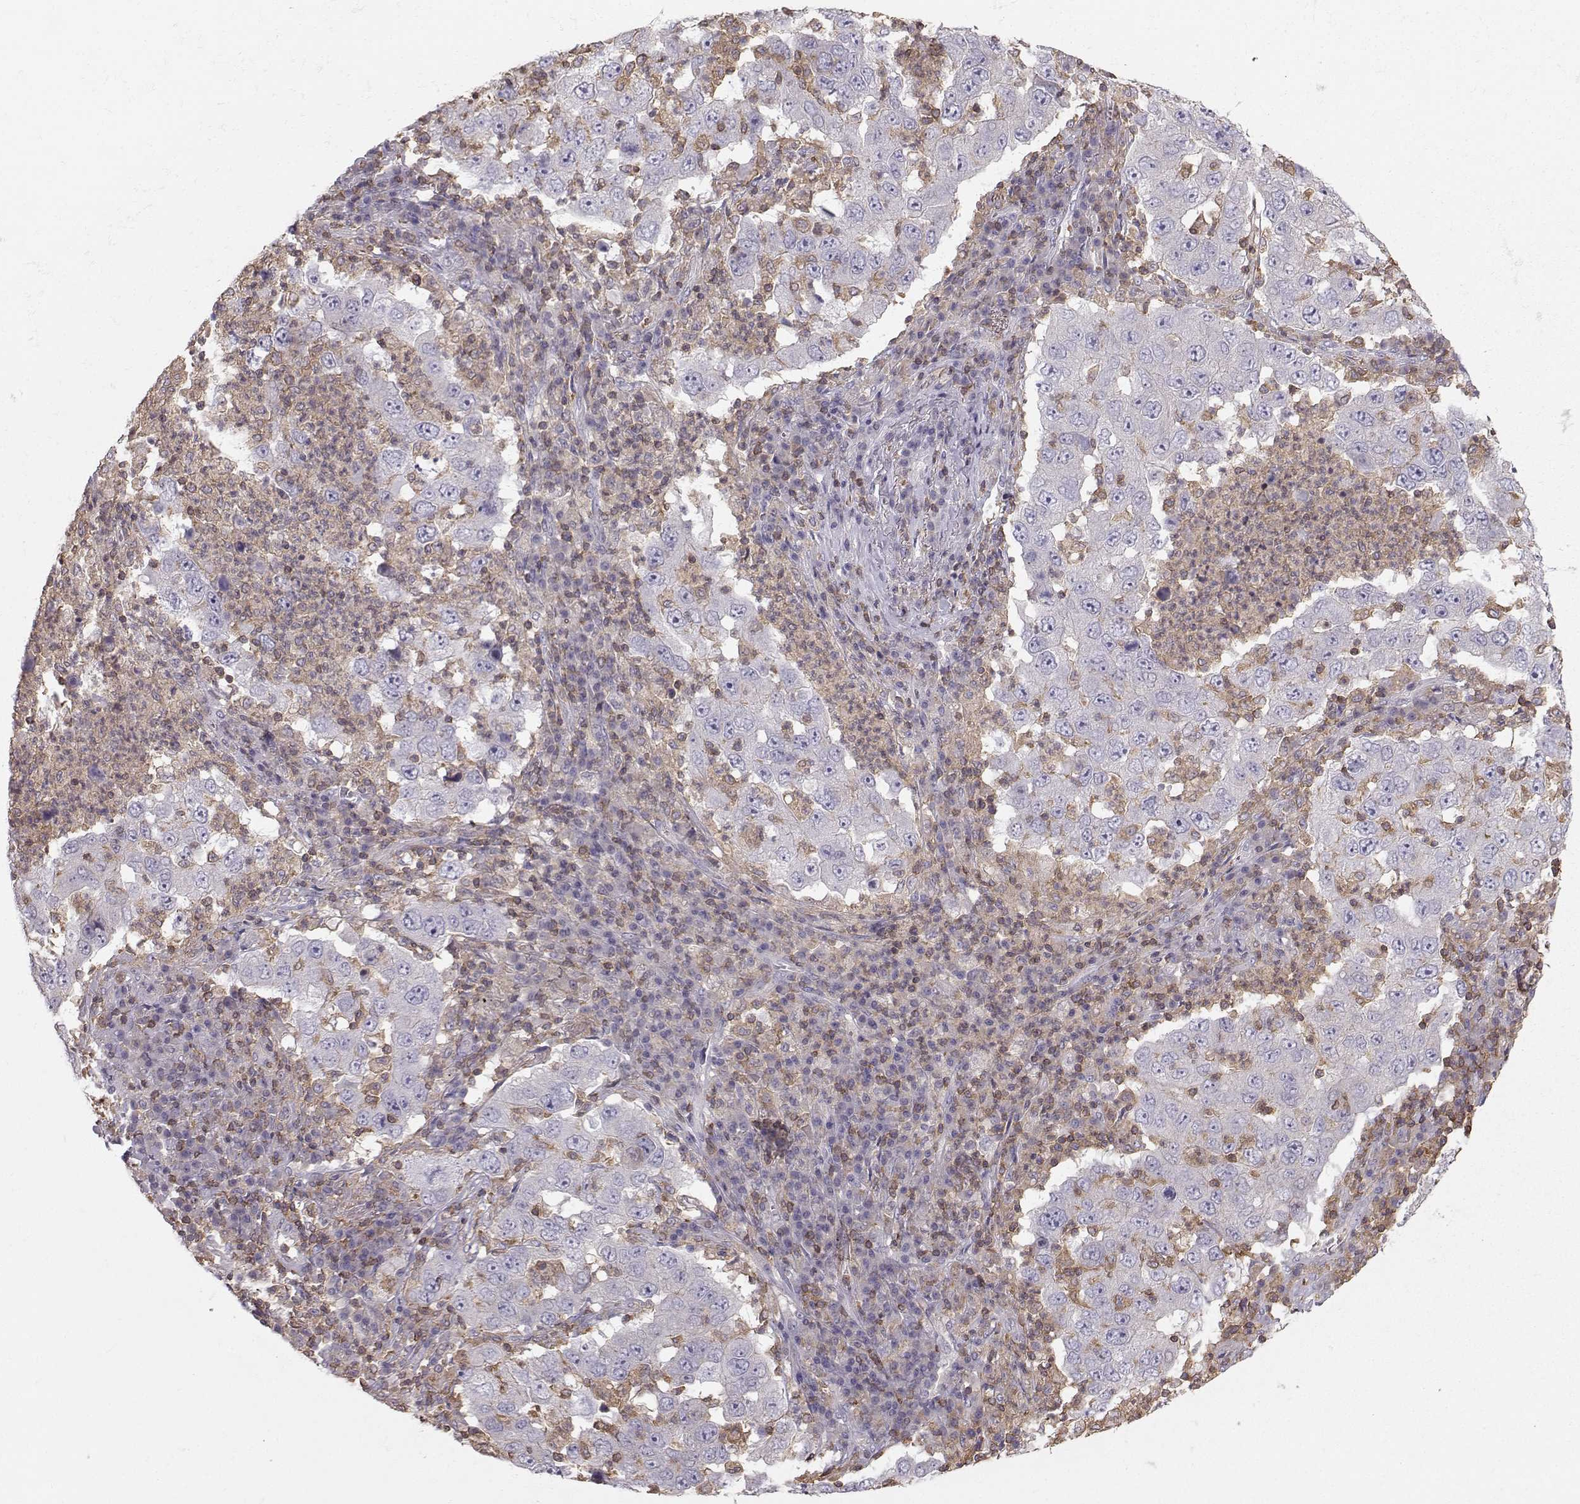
{"staining": {"intensity": "negative", "quantity": "none", "location": "none"}, "tissue": "lung cancer", "cell_type": "Tumor cells", "image_type": "cancer", "snomed": [{"axis": "morphology", "description": "Adenocarcinoma, NOS"}, {"axis": "topography", "description": "Lung"}], "caption": "IHC photomicrograph of human lung cancer stained for a protein (brown), which exhibits no staining in tumor cells.", "gene": "ZBTB32", "patient": {"sex": "male", "age": 73}}